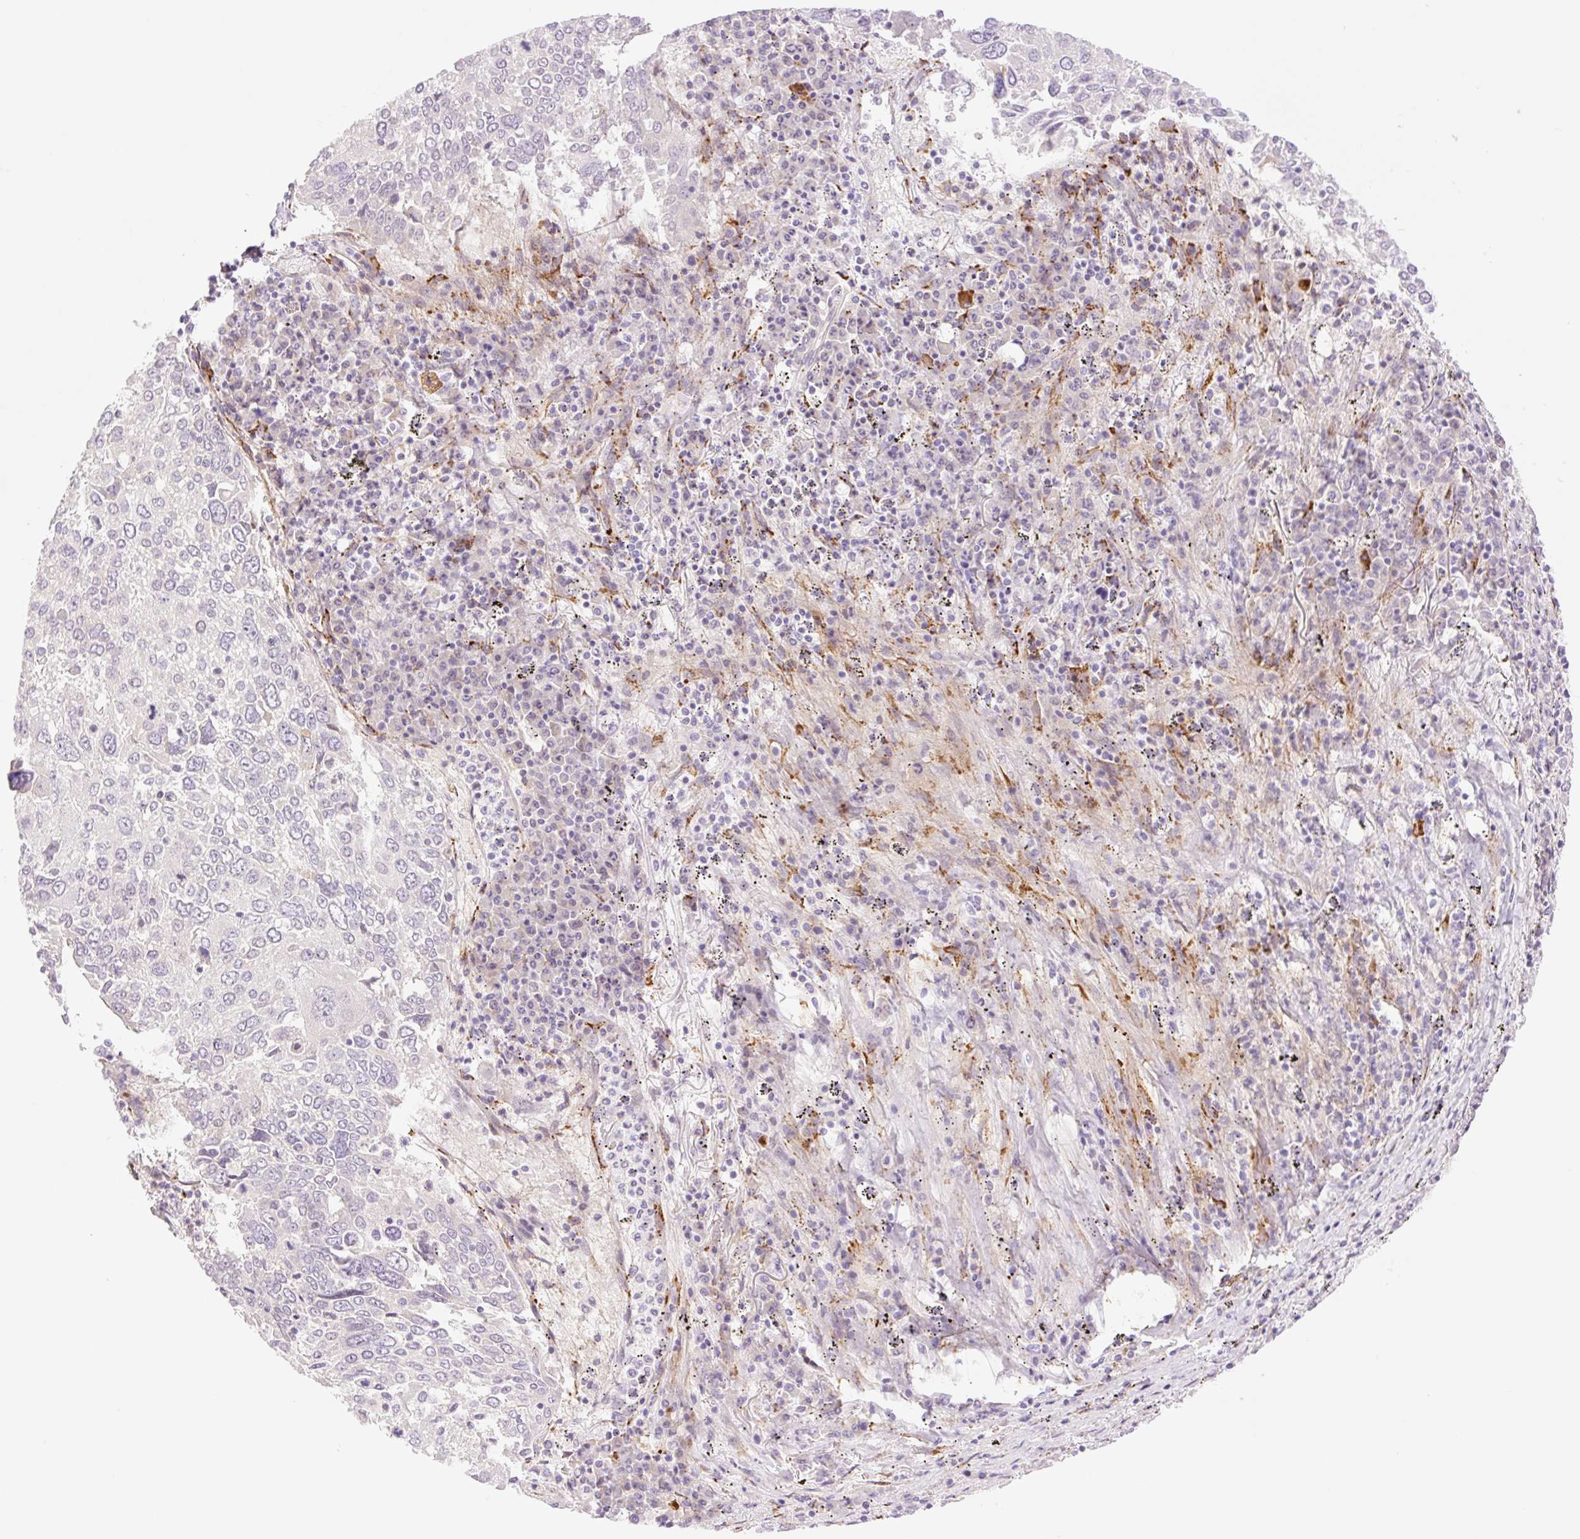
{"staining": {"intensity": "negative", "quantity": "none", "location": "none"}, "tissue": "lung cancer", "cell_type": "Tumor cells", "image_type": "cancer", "snomed": [{"axis": "morphology", "description": "Squamous cell carcinoma, NOS"}, {"axis": "topography", "description": "Lung"}], "caption": "High magnification brightfield microscopy of lung squamous cell carcinoma stained with DAB (brown) and counterstained with hematoxylin (blue): tumor cells show no significant expression.", "gene": "COL5A1", "patient": {"sex": "male", "age": 65}}